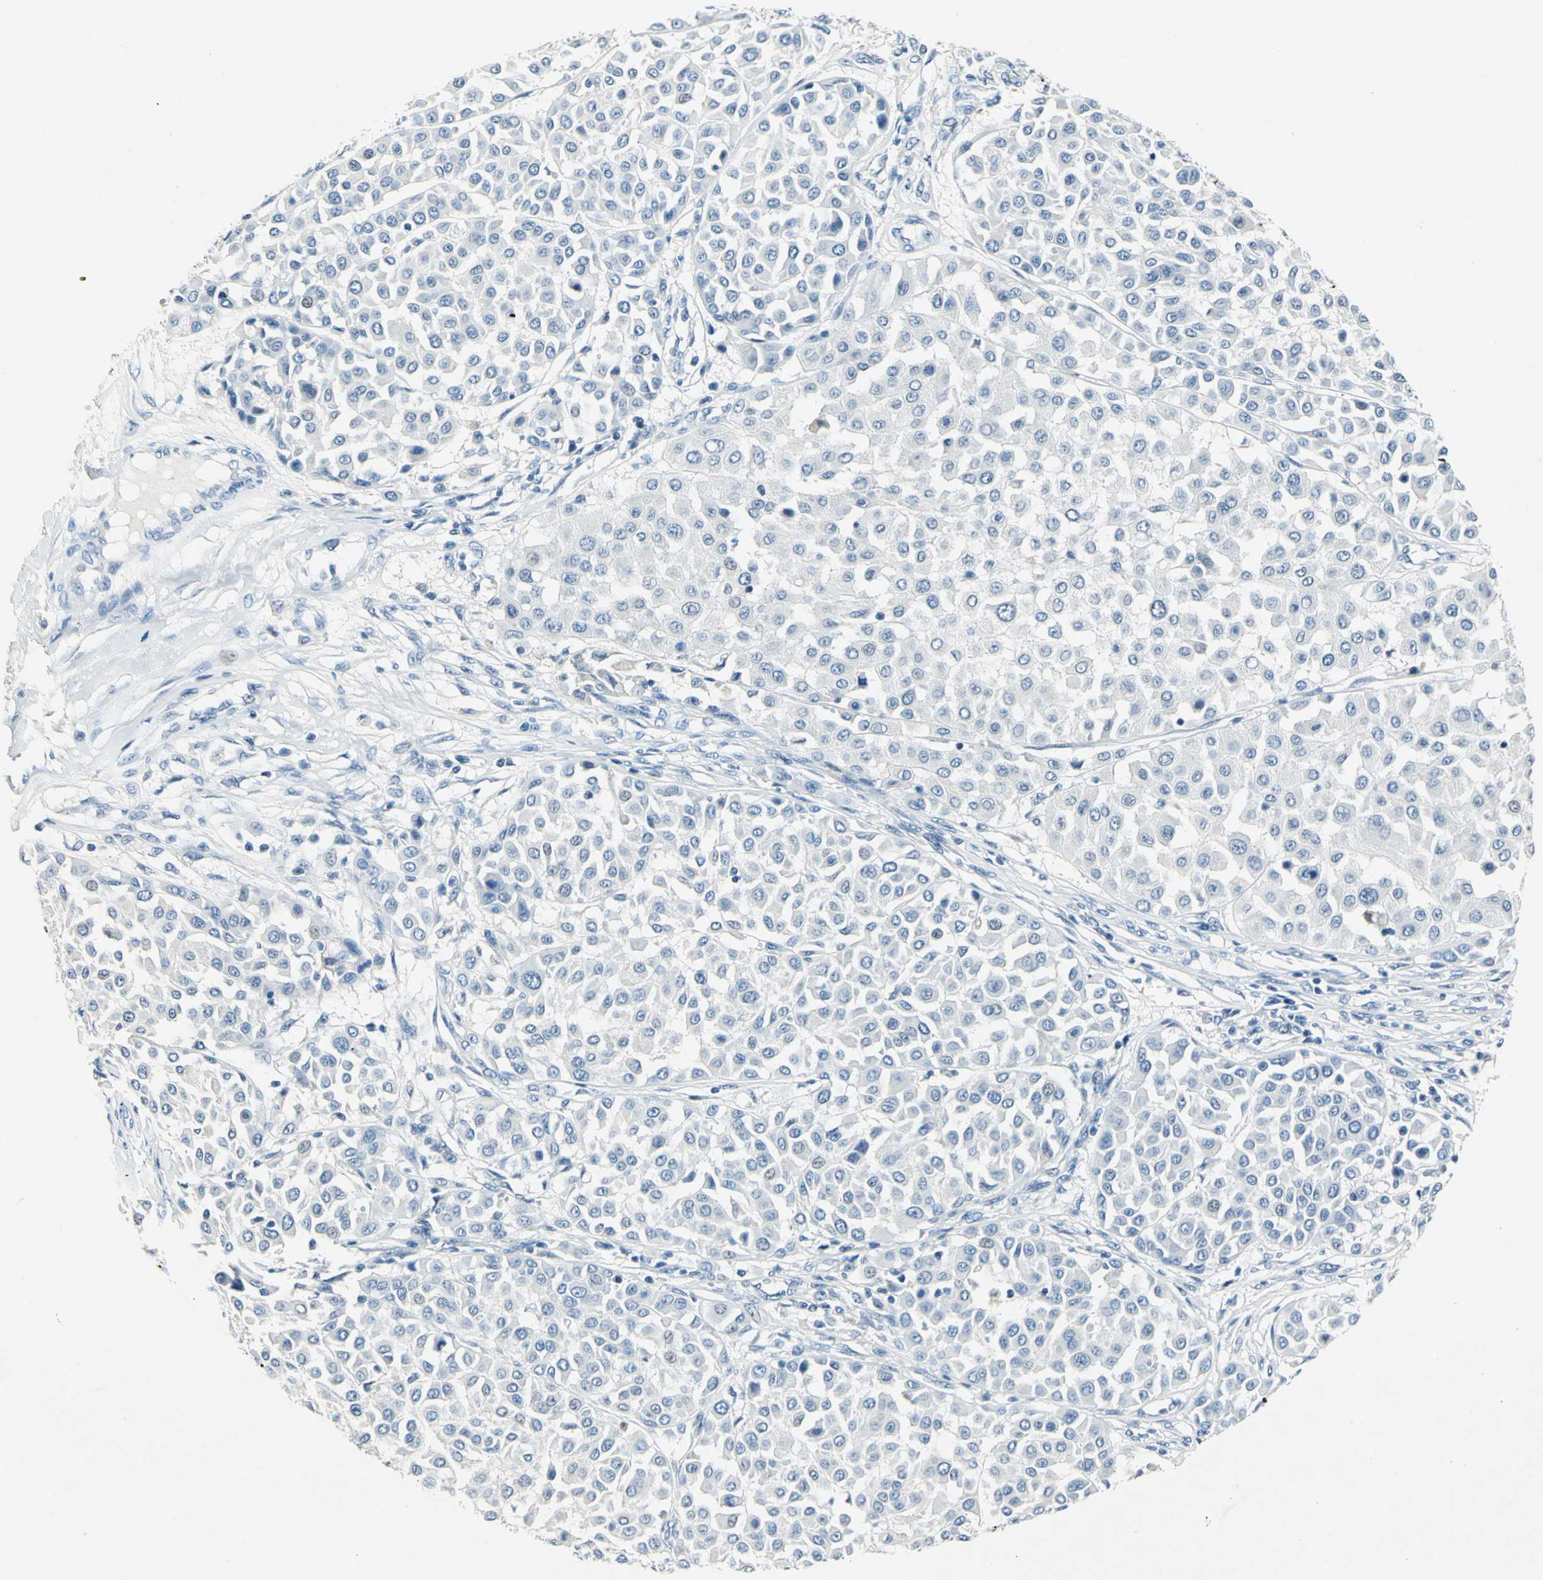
{"staining": {"intensity": "negative", "quantity": "none", "location": "none"}, "tissue": "melanoma", "cell_type": "Tumor cells", "image_type": "cancer", "snomed": [{"axis": "morphology", "description": "Malignant melanoma, Metastatic site"}, {"axis": "topography", "description": "Soft tissue"}], "caption": "Tumor cells show no significant protein staining in malignant melanoma (metastatic site).", "gene": "RAD17", "patient": {"sex": "male", "age": 41}}